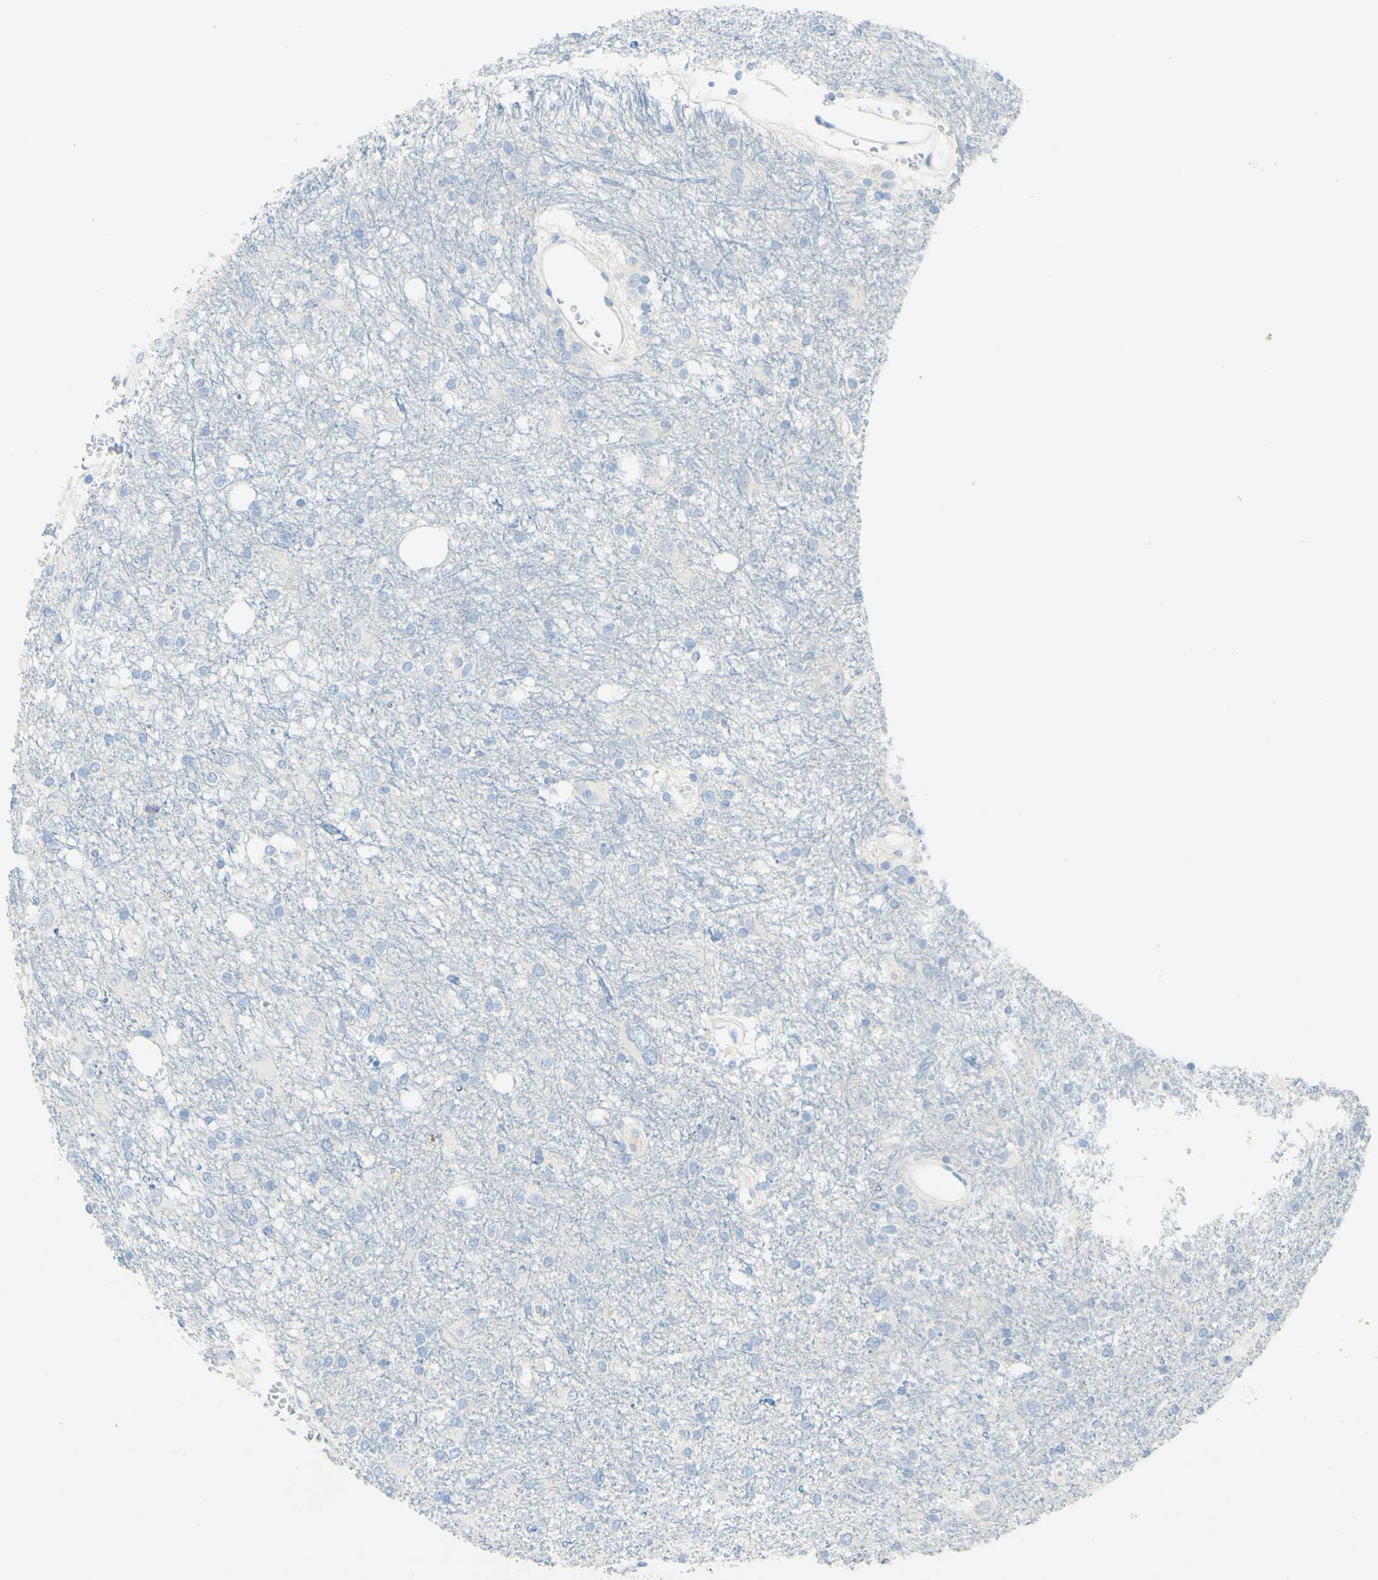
{"staining": {"intensity": "negative", "quantity": "none", "location": "none"}, "tissue": "glioma", "cell_type": "Tumor cells", "image_type": "cancer", "snomed": [{"axis": "morphology", "description": "Glioma, malignant, High grade"}, {"axis": "topography", "description": "Brain"}], "caption": "DAB (3,3'-diaminobenzidine) immunohistochemical staining of human glioma shows no significant expression in tumor cells. (DAB (3,3'-diaminobenzidine) IHC visualized using brightfield microscopy, high magnification).", "gene": "PIGR", "patient": {"sex": "female", "age": 59}}